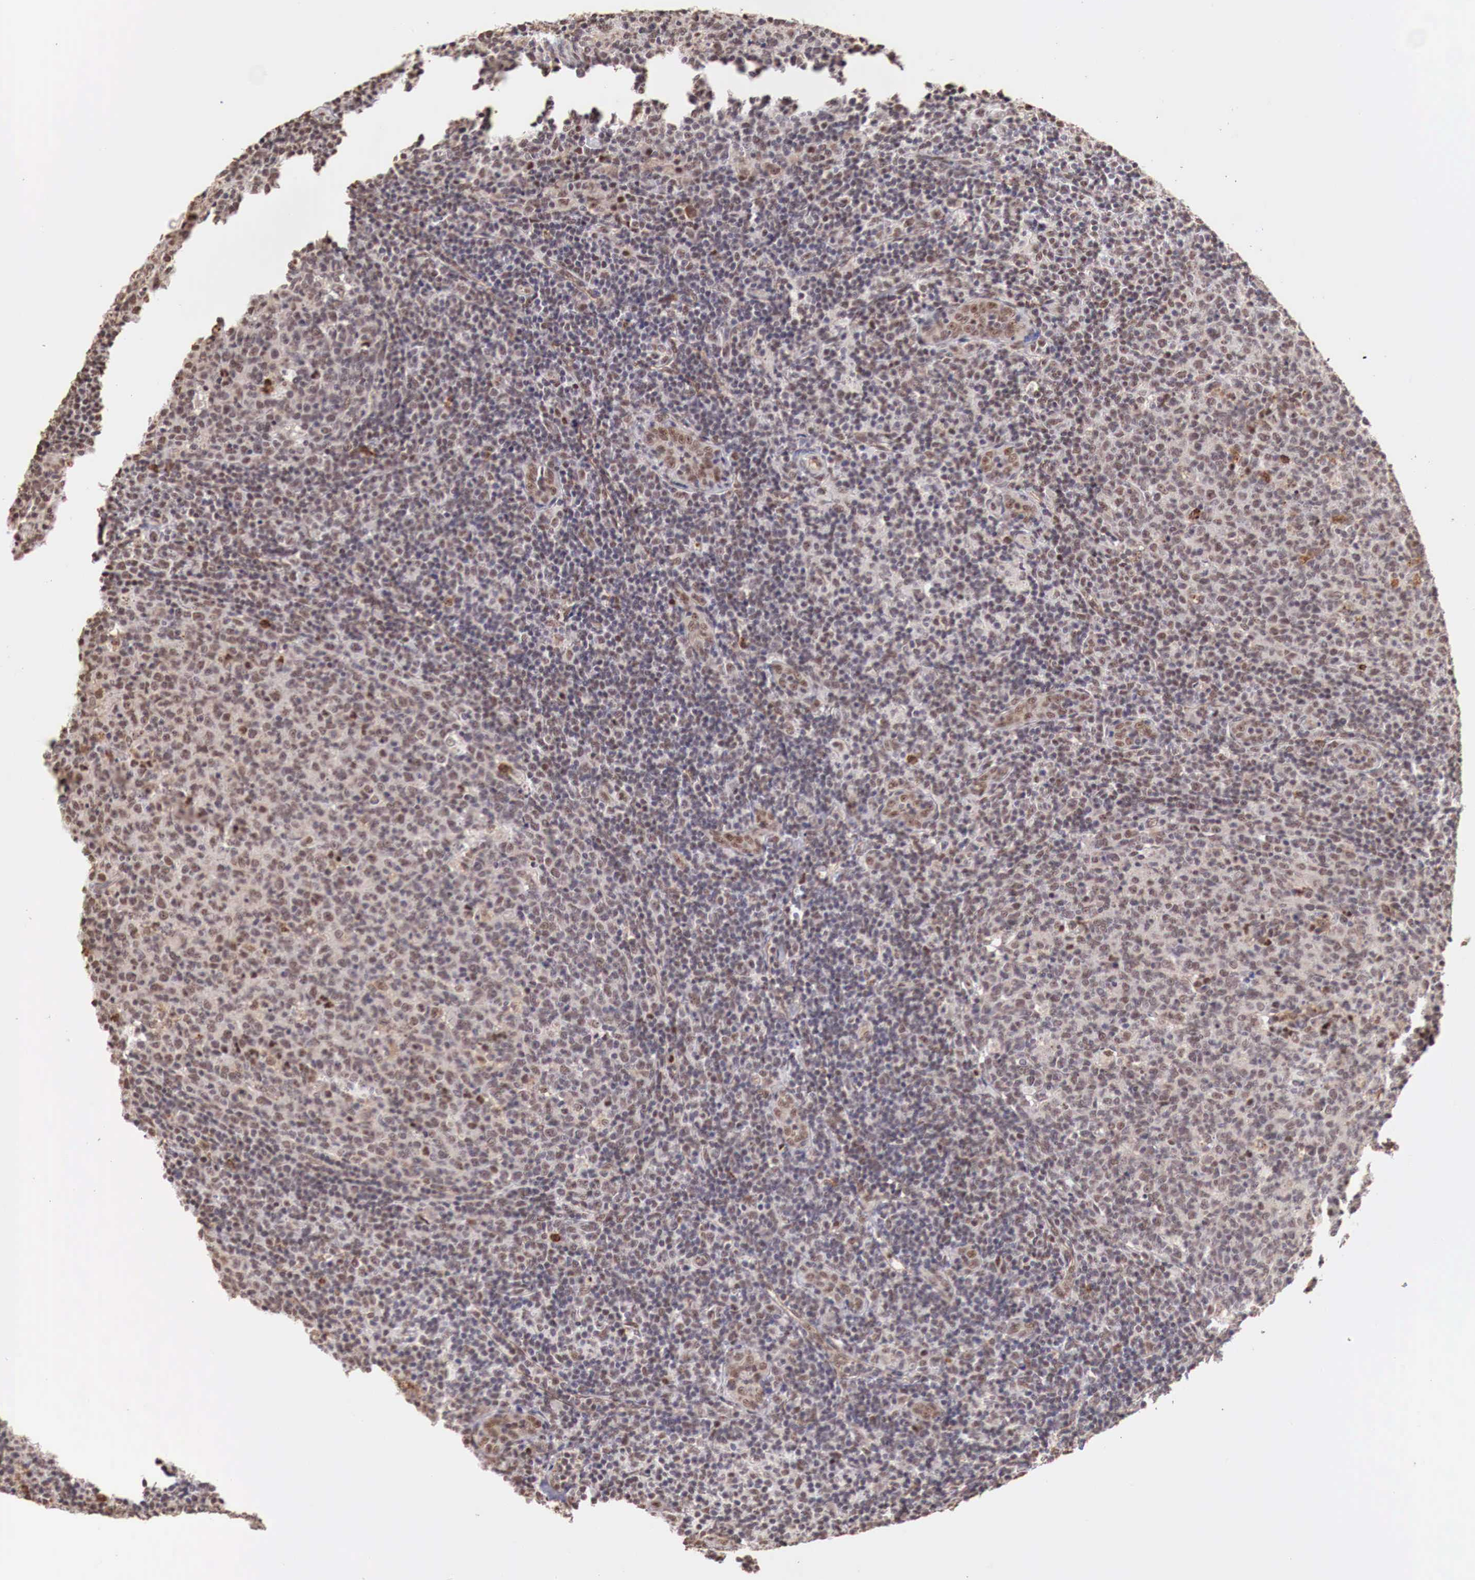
{"staining": {"intensity": "moderate", "quantity": "25%-75%", "location": "nuclear"}, "tissue": "tonsil", "cell_type": "Germinal center cells", "image_type": "normal", "snomed": [{"axis": "morphology", "description": "Normal tissue, NOS"}, {"axis": "topography", "description": "Tonsil"}], "caption": "Protein expression analysis of unremarkable human tonsil reveals moderate nuclear positivity in approximately 25%-75% of germinal center cells. The protein is shown in brown color, while the nuclei are stained blue.", "gene": "FOXP2", "patient": {"sex": "female", "age": 3}}